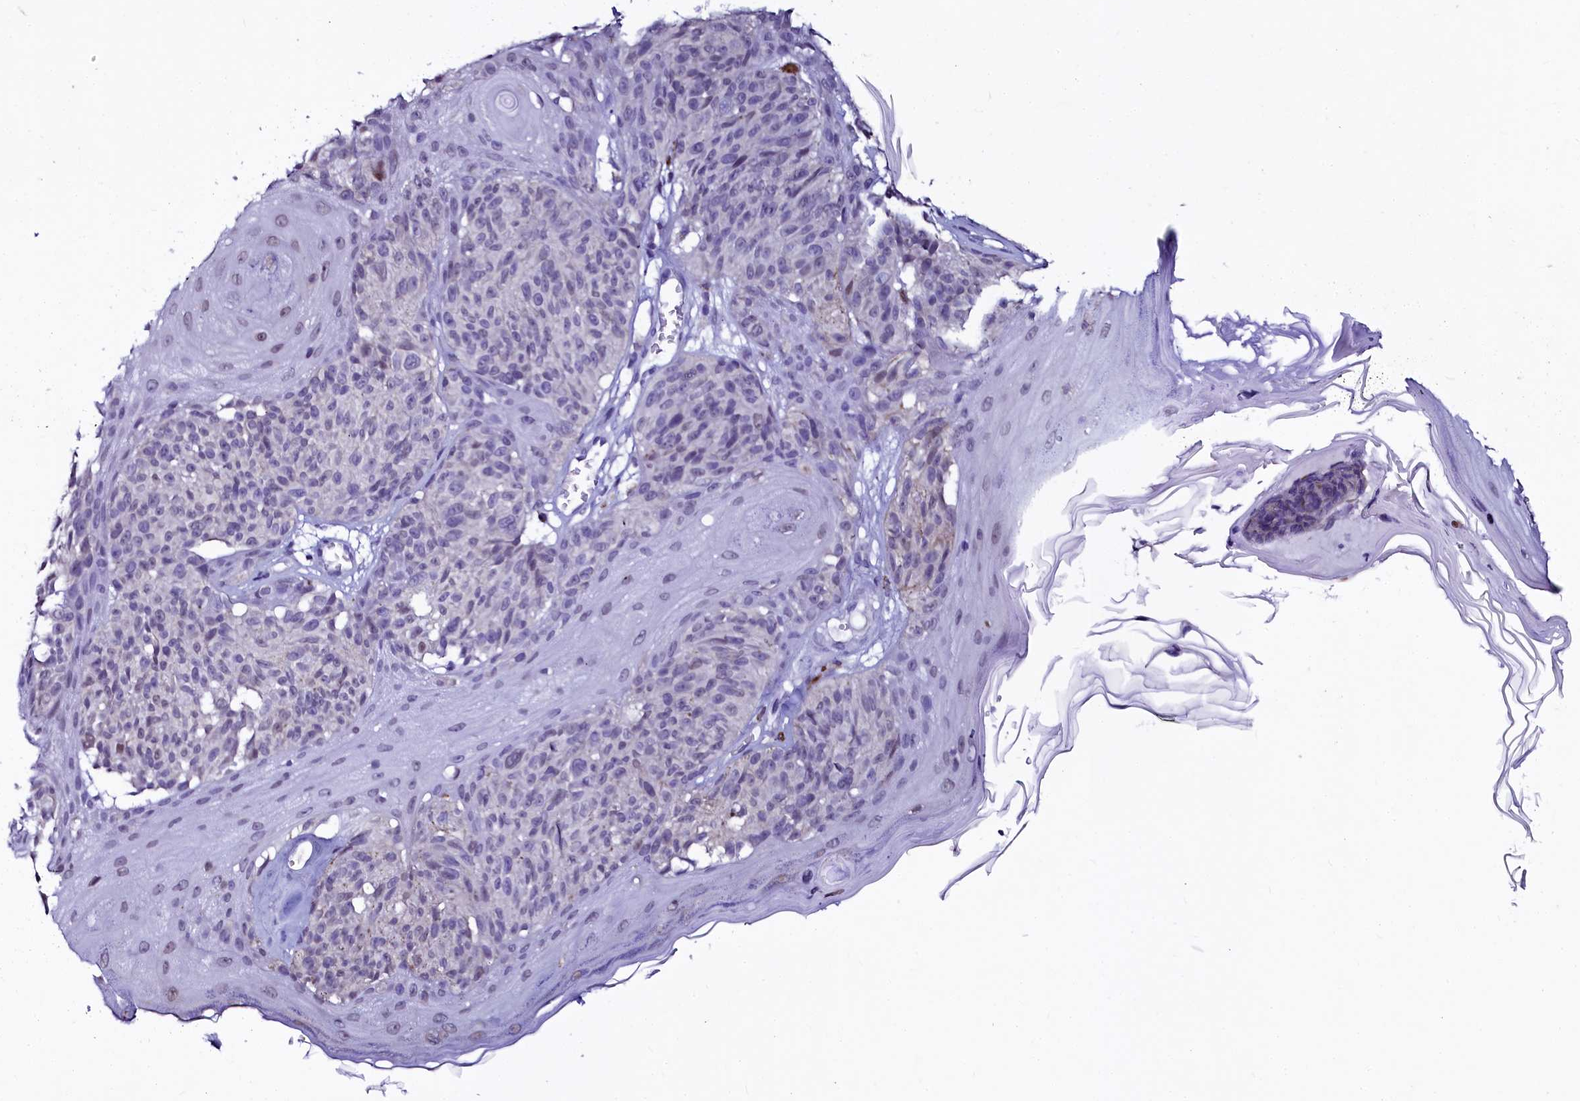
{"staining": {"intensity": "negative", "quantity": "none", "location": "none"}, "tissue": "melanoma", "cell_type": "Tumor cells", "image_type": "cancer", "snomed": [{"axis": "morphology", "description": "Malignant melanoma, NOS"}, {"axis": "topography", "description": "Skin"}], "caption": "Tumor cells are negative for brown protein staining in melanoma.", "gene": "SORD", "patient": {"sex": "male", "age": 83}}